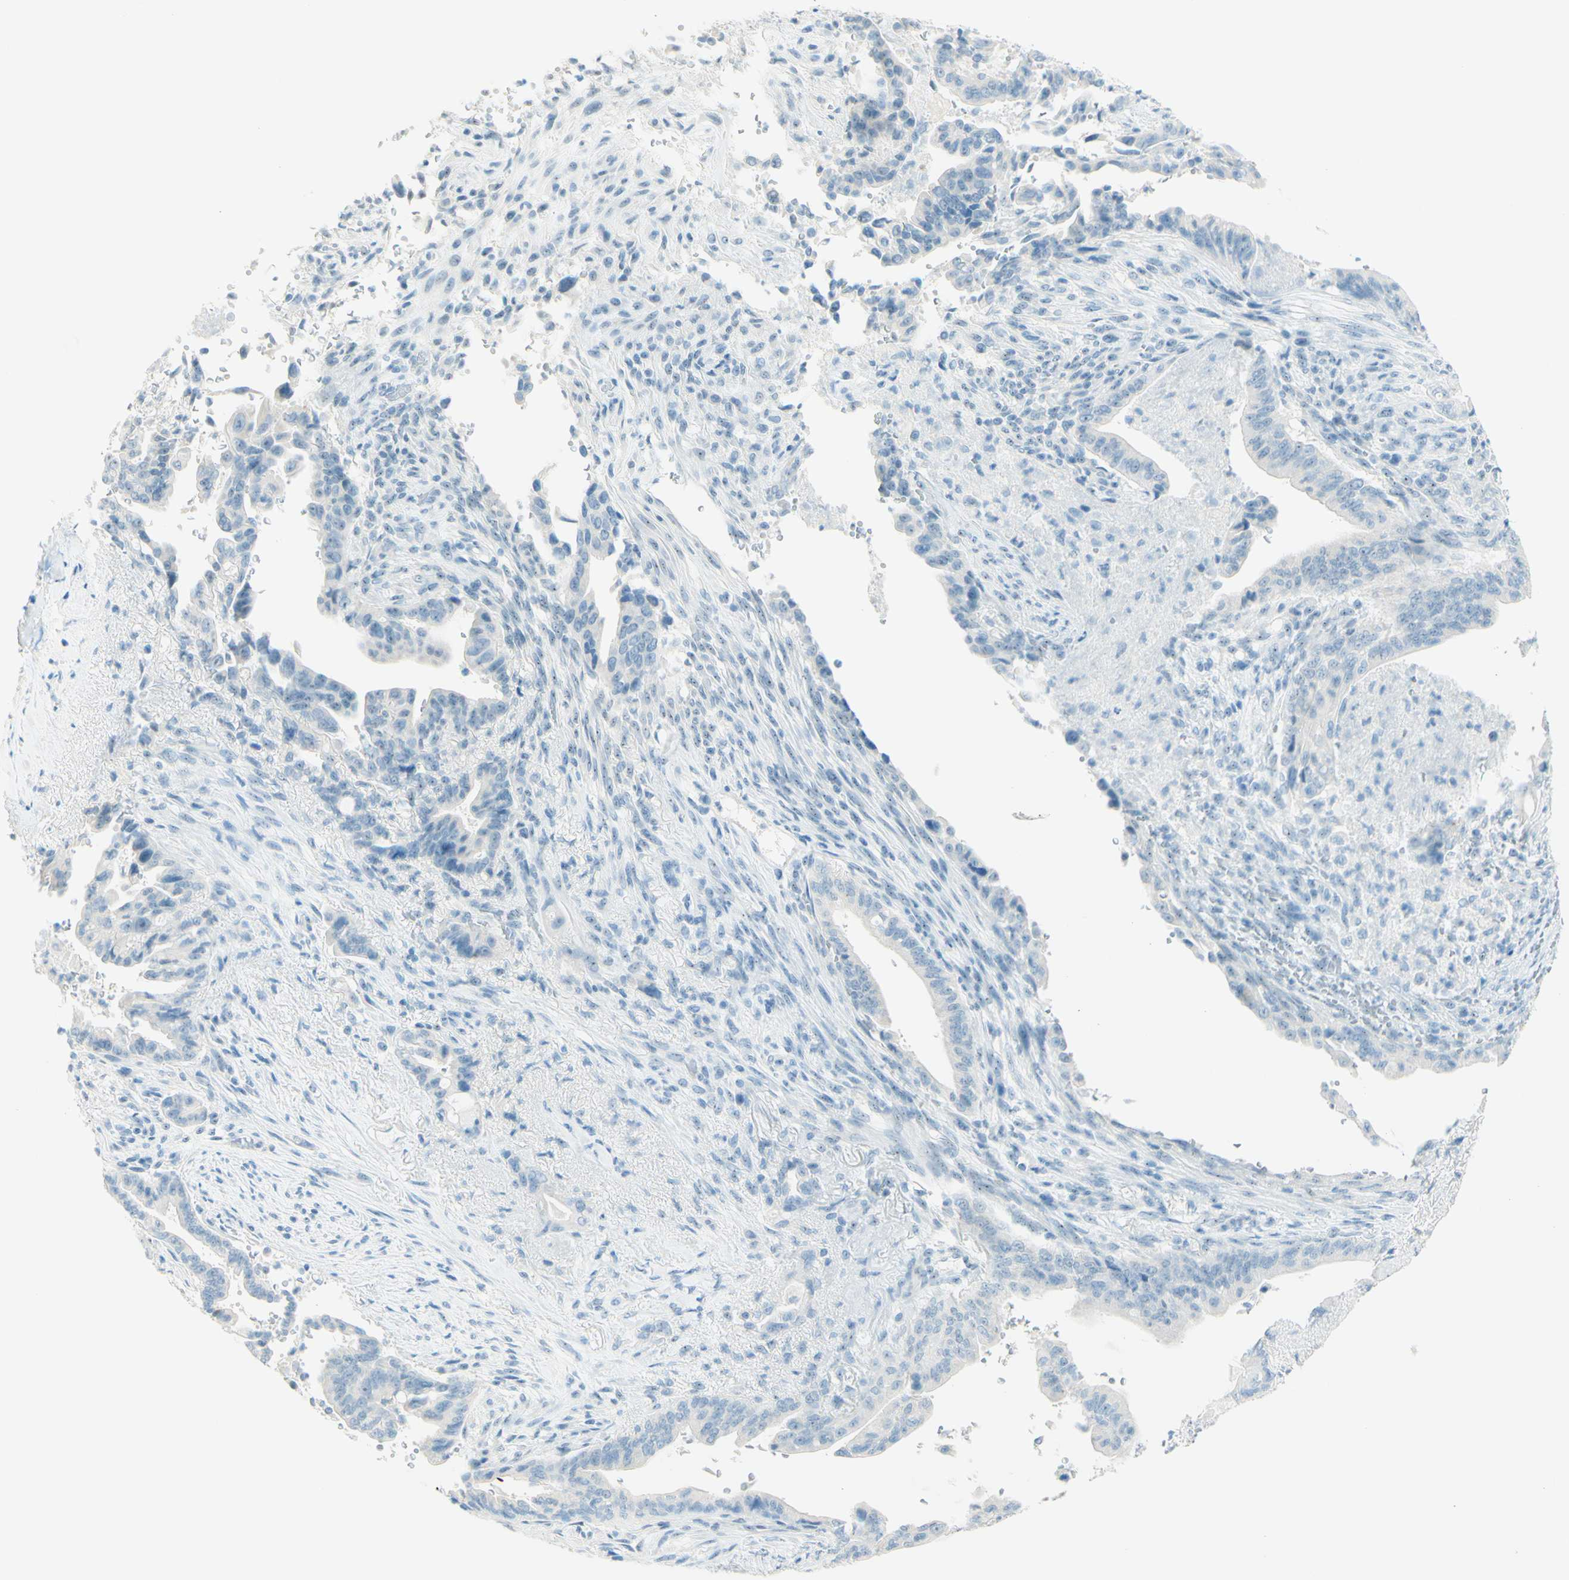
{"staining": {"intensity": "negative", "quantity": "none", "location": "none"}, "tissue": "pancreatic cancer", "cell_type": "Tumor cells", "image_type": "cancer", "snomed": [{"axis": "morphology", "description": "Adenocarcinoma, NOS"}, {"axis": "topography", "description": "Pancreas"}], "caption": "Adenocarcinoma (pancreatic) was stained to show a protein in brown. There is no significant positivity in tumor cells. (Brightfield microscopy of DAB immunohistochemistry (IHC) at high magnification).", "gene": "FMR1NB", "patient": {"sex": "male", "age": 70}}